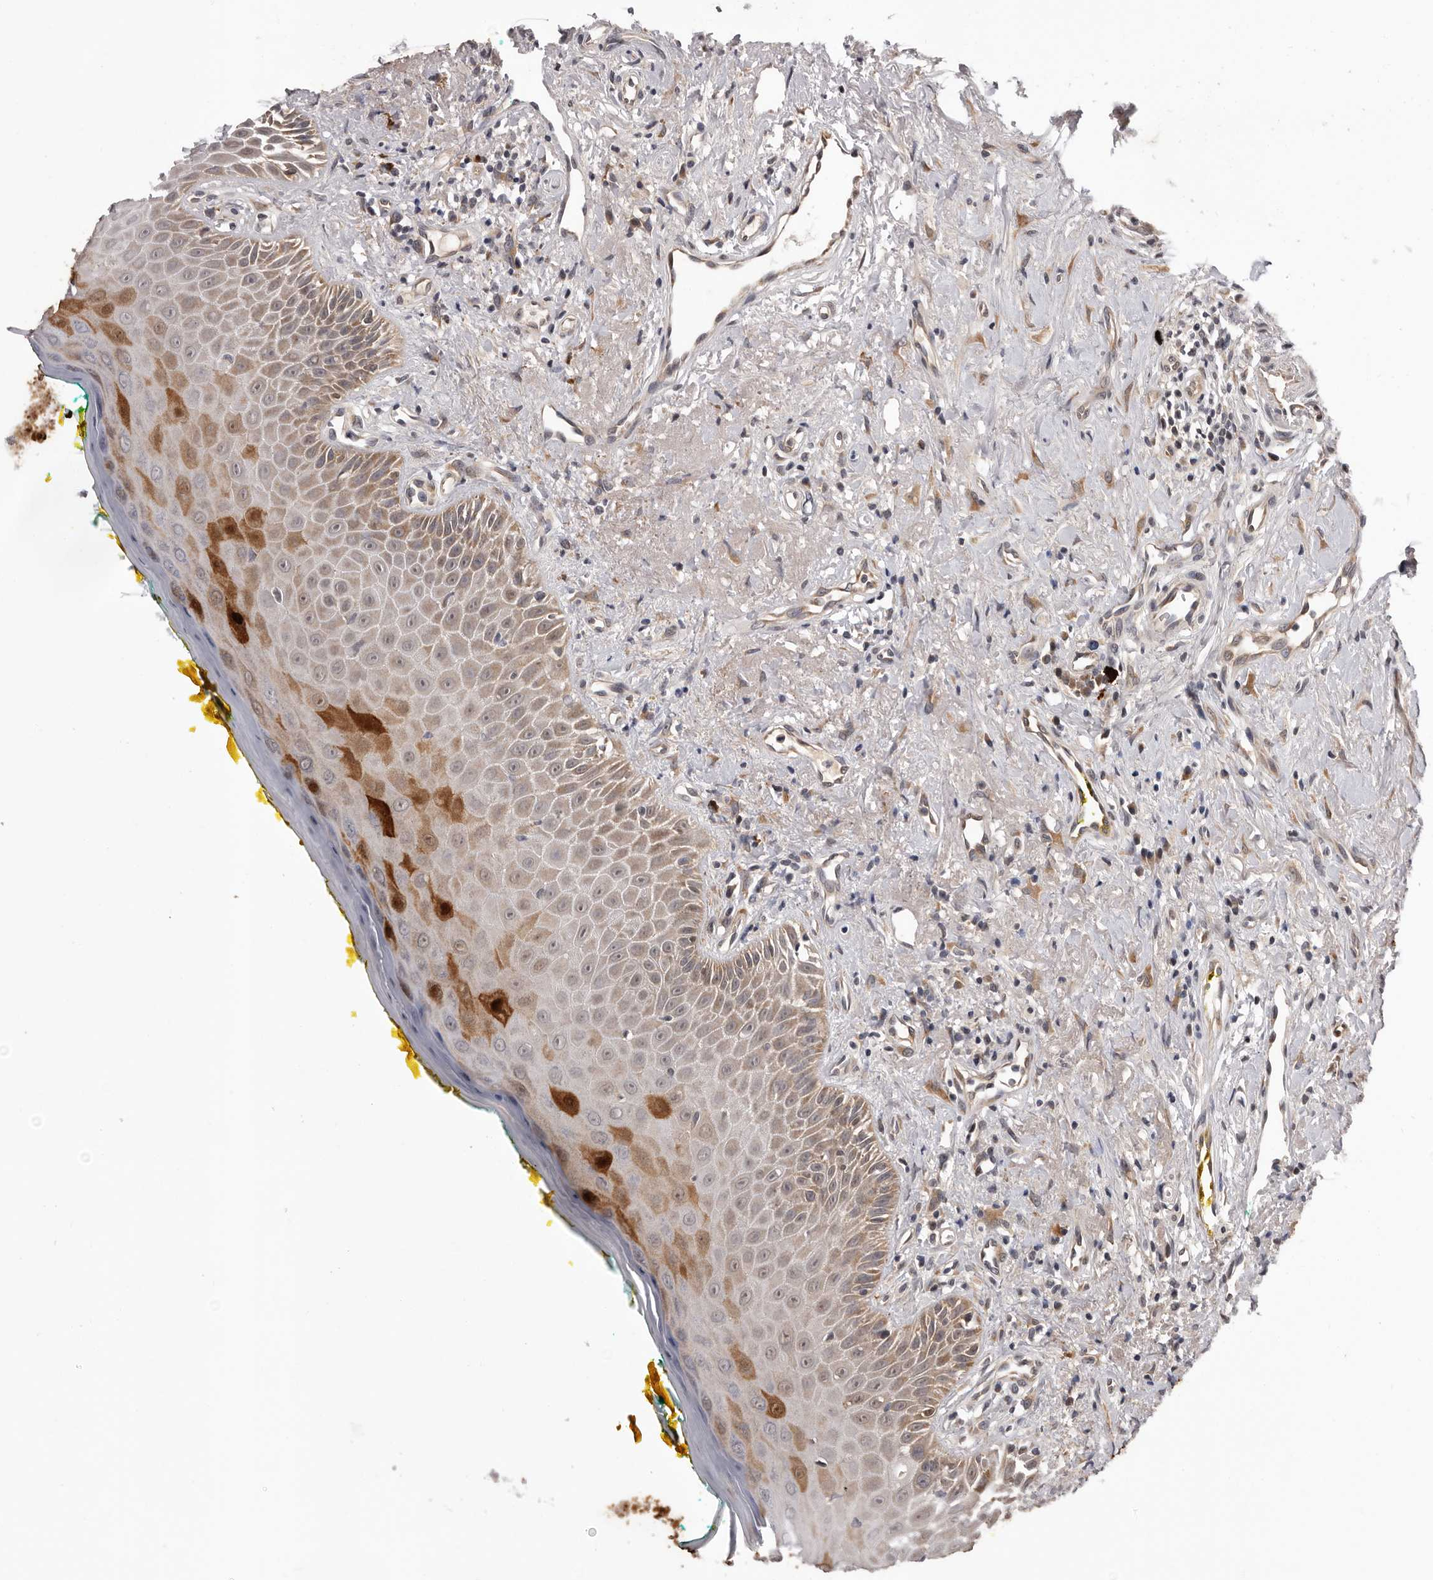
{"staining": {"intensity": "strong", "quantity": "25%-75%", "location": "cytoplasmic/membranous,nuclear"}, "tissue": "oral mucosa", "cell_type": "Squamous epithelial cells", "image_type": "normal", "snomed": [{"axis": "morphology", "description": "Normal tissue, NOS"}, {"axis": "topography", "description": "Oral tissue"}], "caption": "Immunohistochemical staining of normal oral mucosa displays strong cytoplasmic/membranous,nuclear protein expression in approximately 25%-75% of squamous epithelial cells.", "gene": "MED8", "patient": {"sex": "female", "age": 70}}